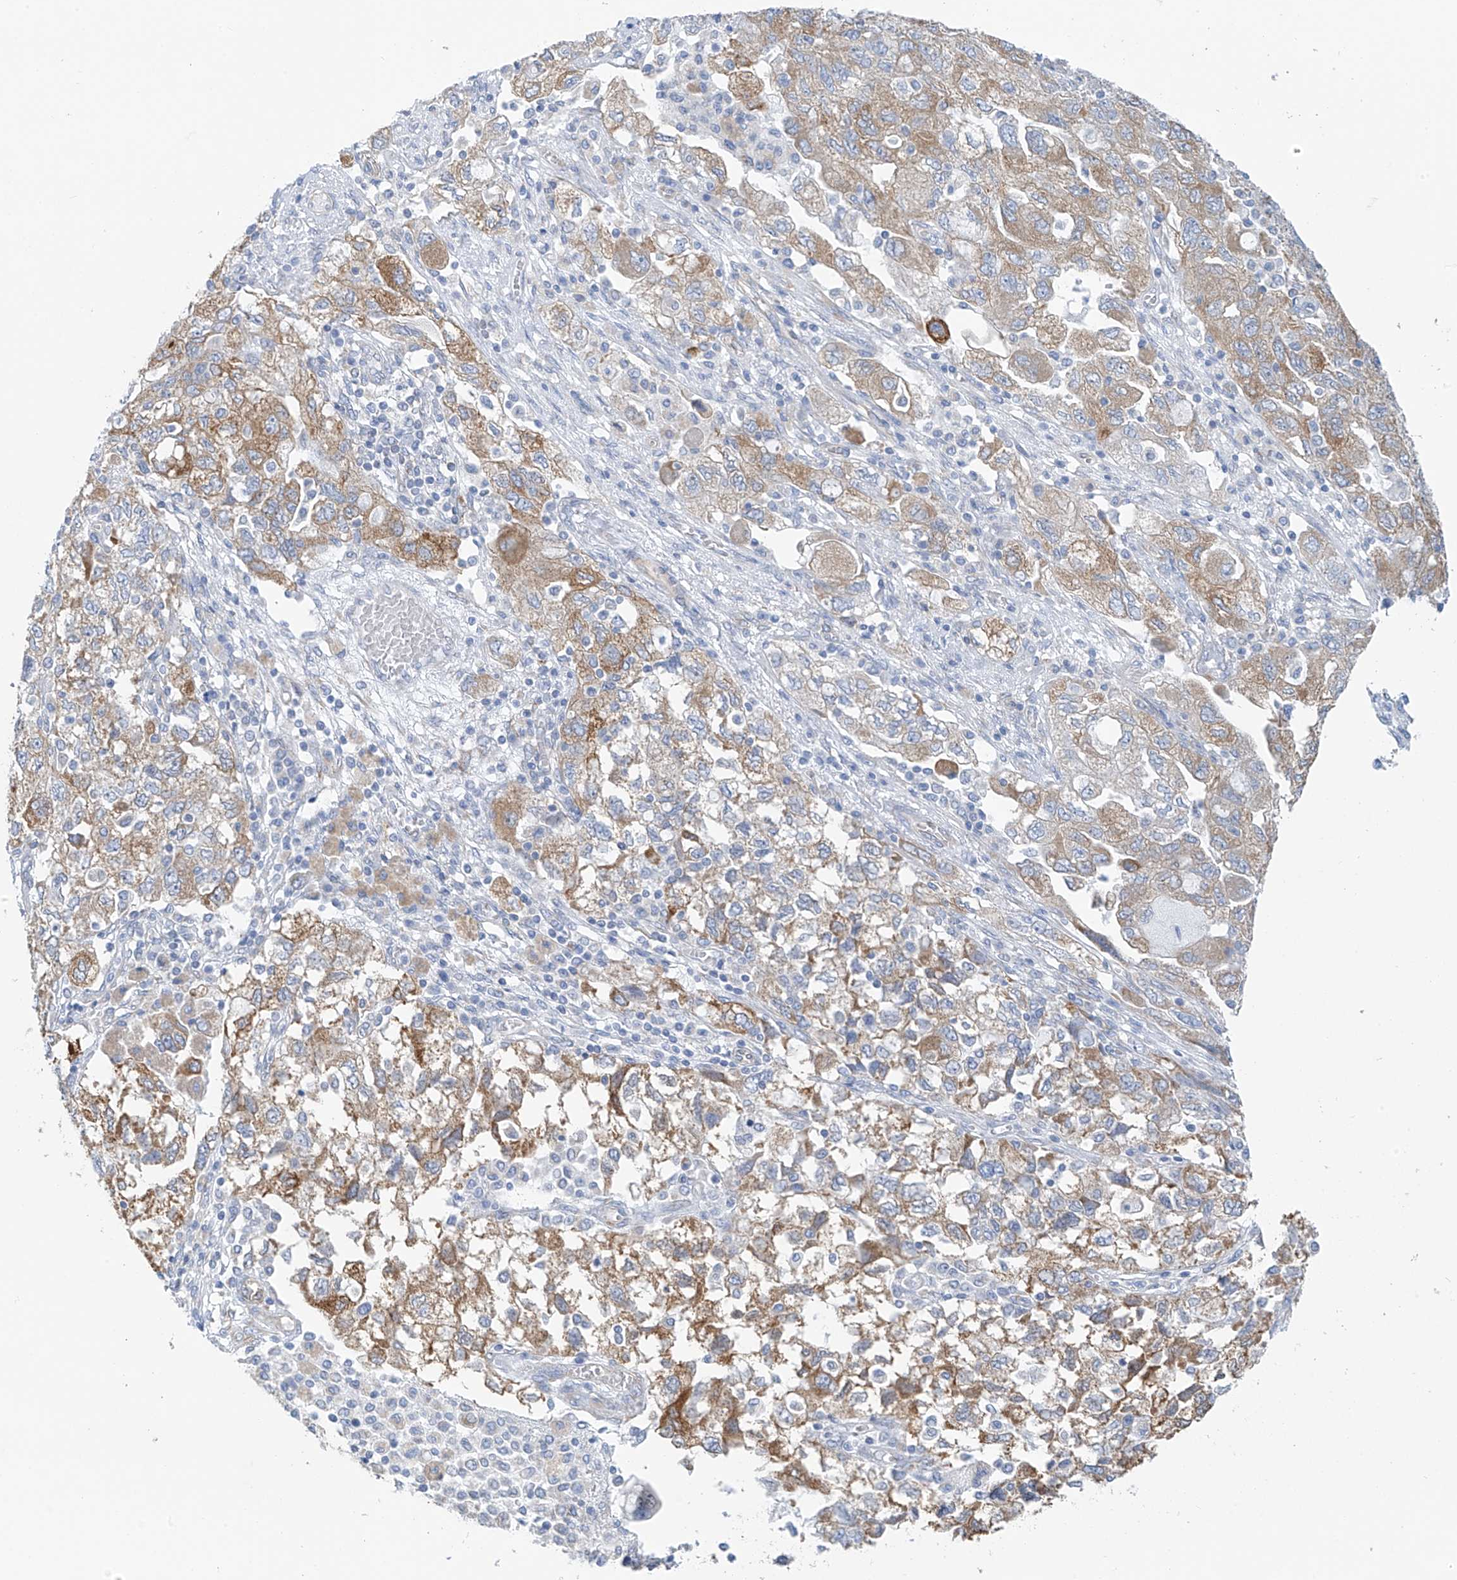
{"staining": {"intensity": "moderate", "quantity": ">75%", "location": "cytoplasmic/membranous"}, "tissue": "ovarian cancer", "cell_type": "Tumor cells", "image_type": "cancer", "snomed": [{"axis": "morphology", "description": "Carcinoma, NOS"}, {"axis": "morphology", "description": "Cystadenocarcinoma, serous, NOS"}, {"axis": "topography", "description": "Ovary"}], "caption": "Protein staining of ovarian serous cystadenocarcinoma tissue shows moderate cytoplasmic/membranous positivity in about >75% of tumor cells.", "gene": "RCN2", "patient": {"sex": "female", "age": 69}}